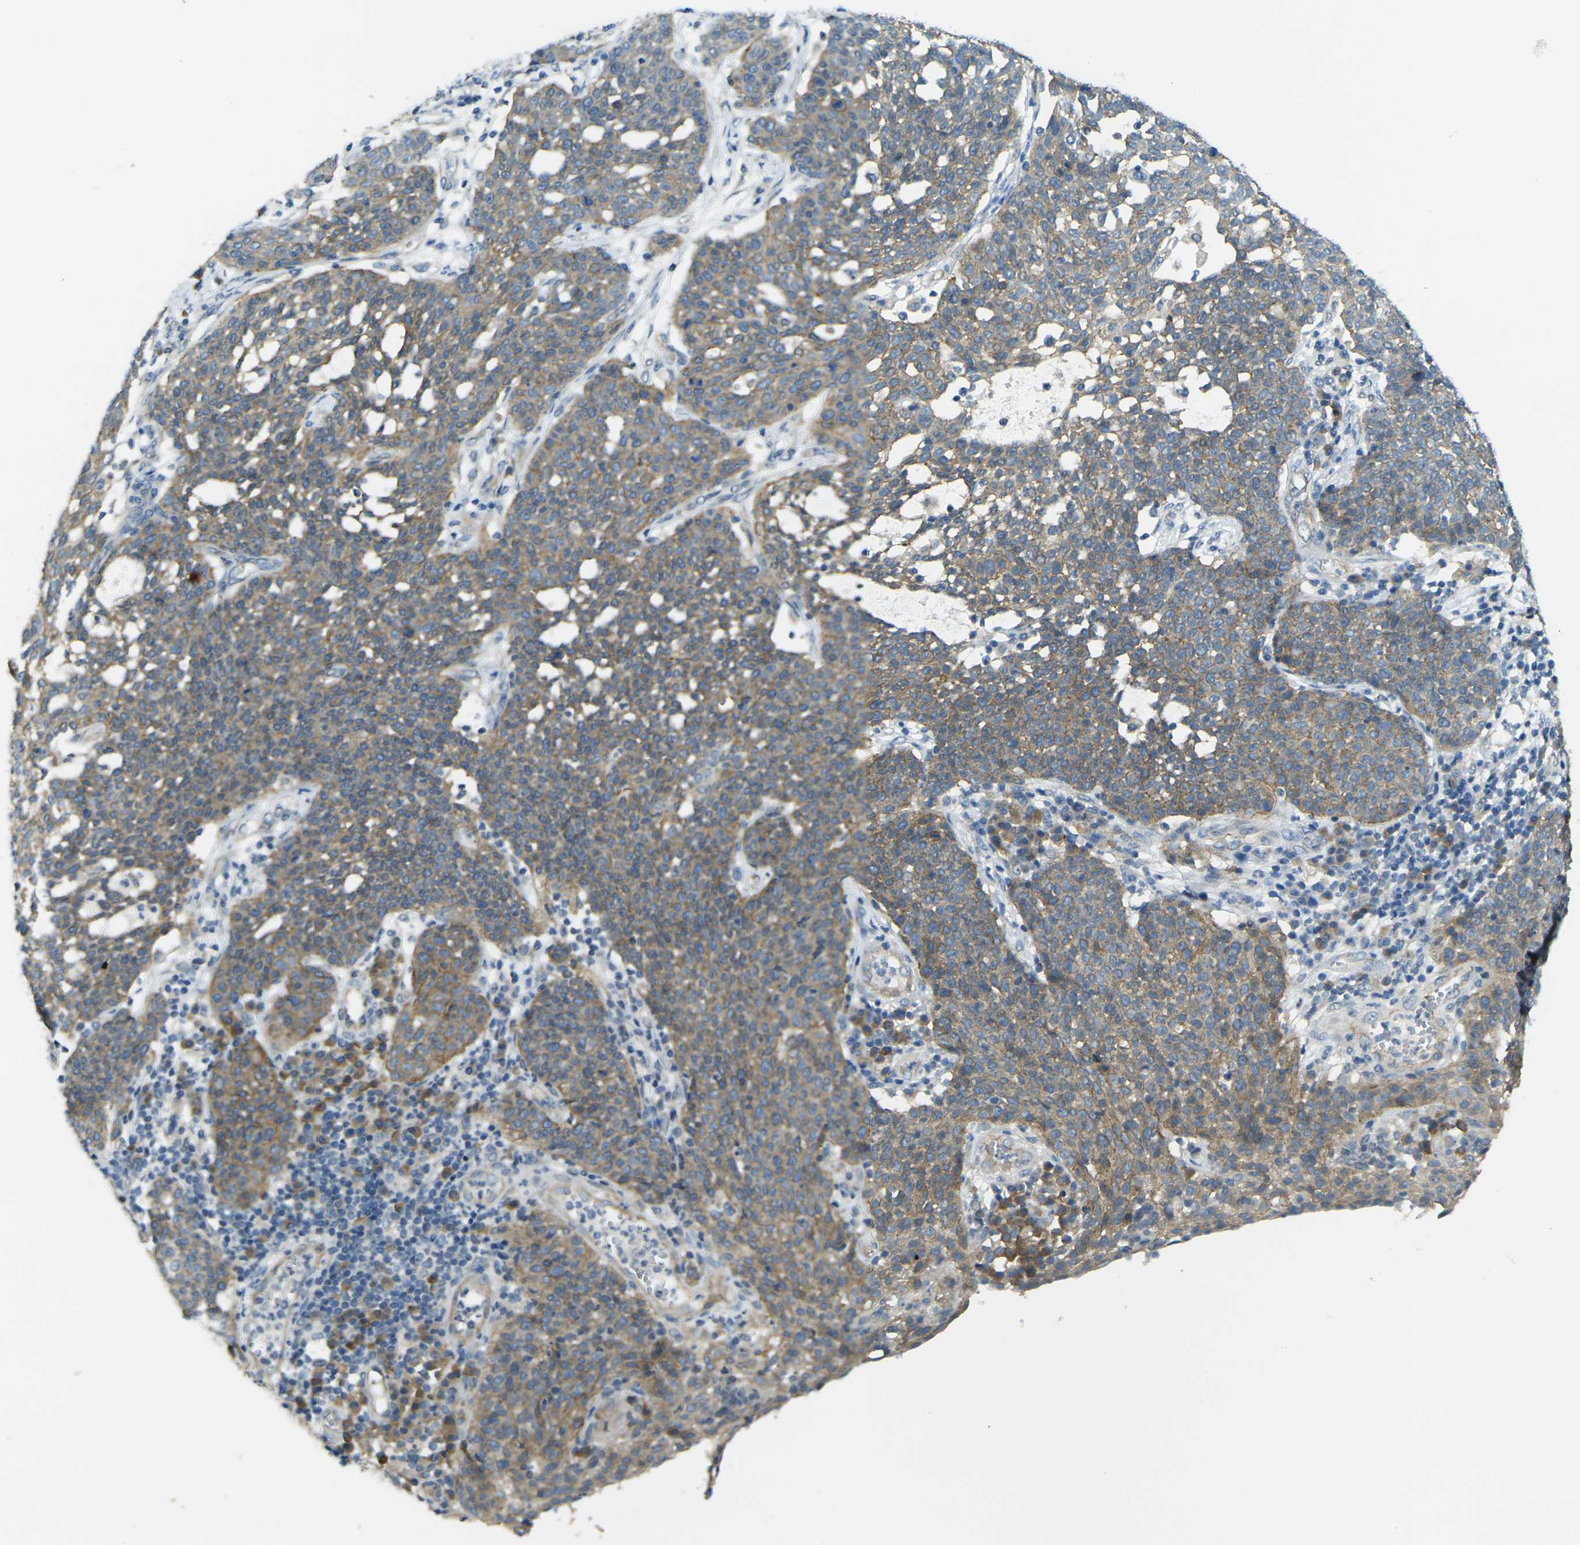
{"staining": {"intensity": "moderate", "quantity": ">75%", "location": "cytoplasmic/membranous"}, "tissue": "cervical cancer", "cell_type": "Tumor cells", "image_type": "cancer", "snomed": [{"axis": "morphology", "description": "Squamous cell carcinoma, NOS"}, {"axis": "topography", "description": "Cervix"}], "caption": "Squamous cell carcinoma (cervical) was stained to show a protein in brown. There is medium levels of moderate cytoplasmic/membranous positivity in approximately >75% of tumor cells.", "gene": "RHBDD1", "patient": {"sex": "female", "age": 34}}